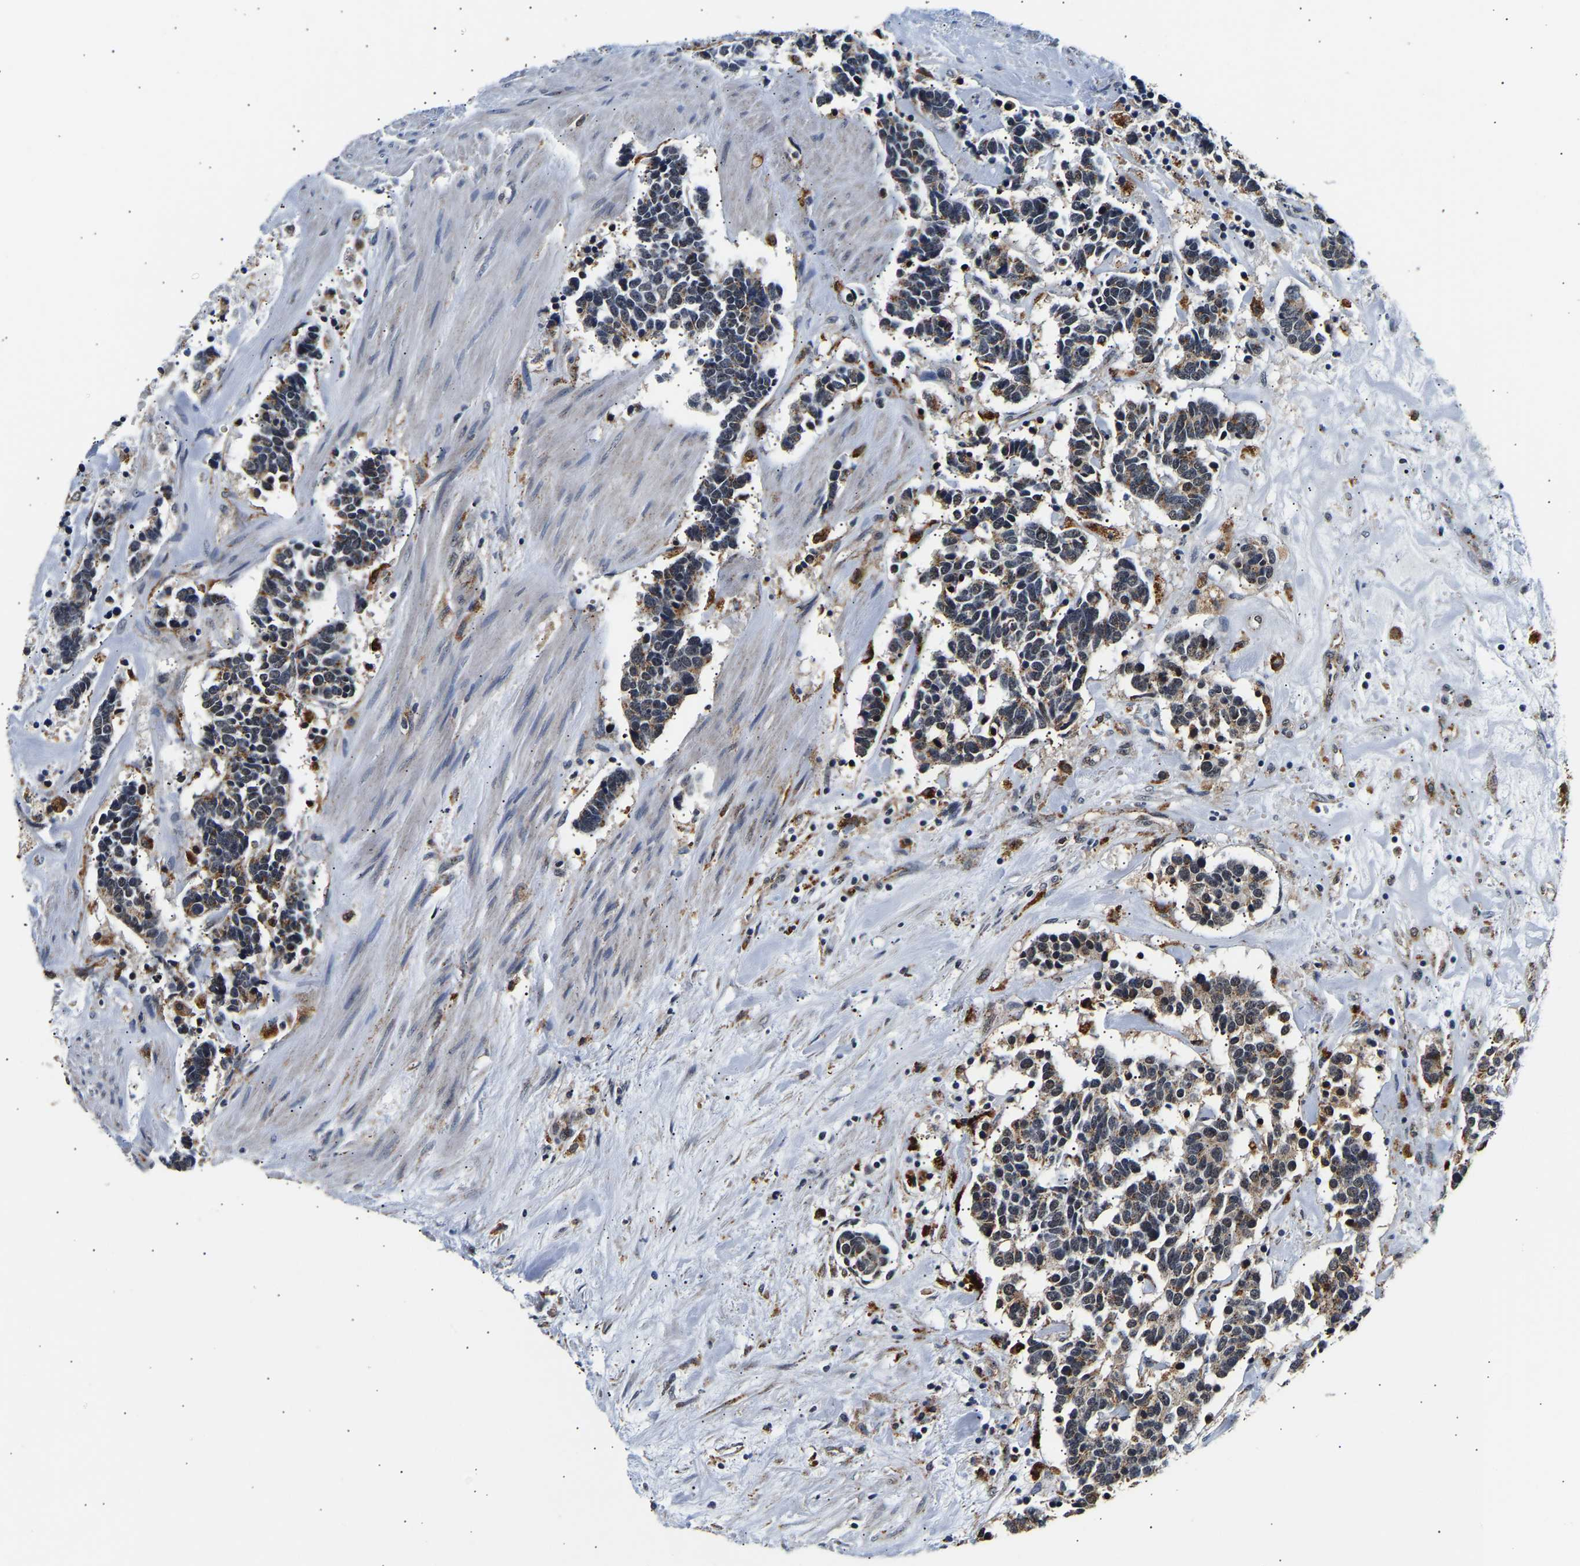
{"staining": {"intensity": "weak", "quantity": "25%-75%", "location": "cytoplasmic/membranous"}, "tissue": "carcinoid", "cell_type": "Tumor cells", "image_type": "cancer", "snomed": [{"axis": "morphology", "description": "Carcinoma, NOS"}, {"axis": "morphology", "description": "Carcinoid, malignant, NOS"}, {"axis": "topography", "description": "Urinary bladder"}], "caption": "A high-resolution micrograph shows immunohistochemistry (IHC) staining of malignant carcinoid, which reveals weak cytoplasmic/membranous positivity in about 25%-75% of tumor cells.", "gene": "SMU1", "patient": {"sex": "male", "age": 57}}